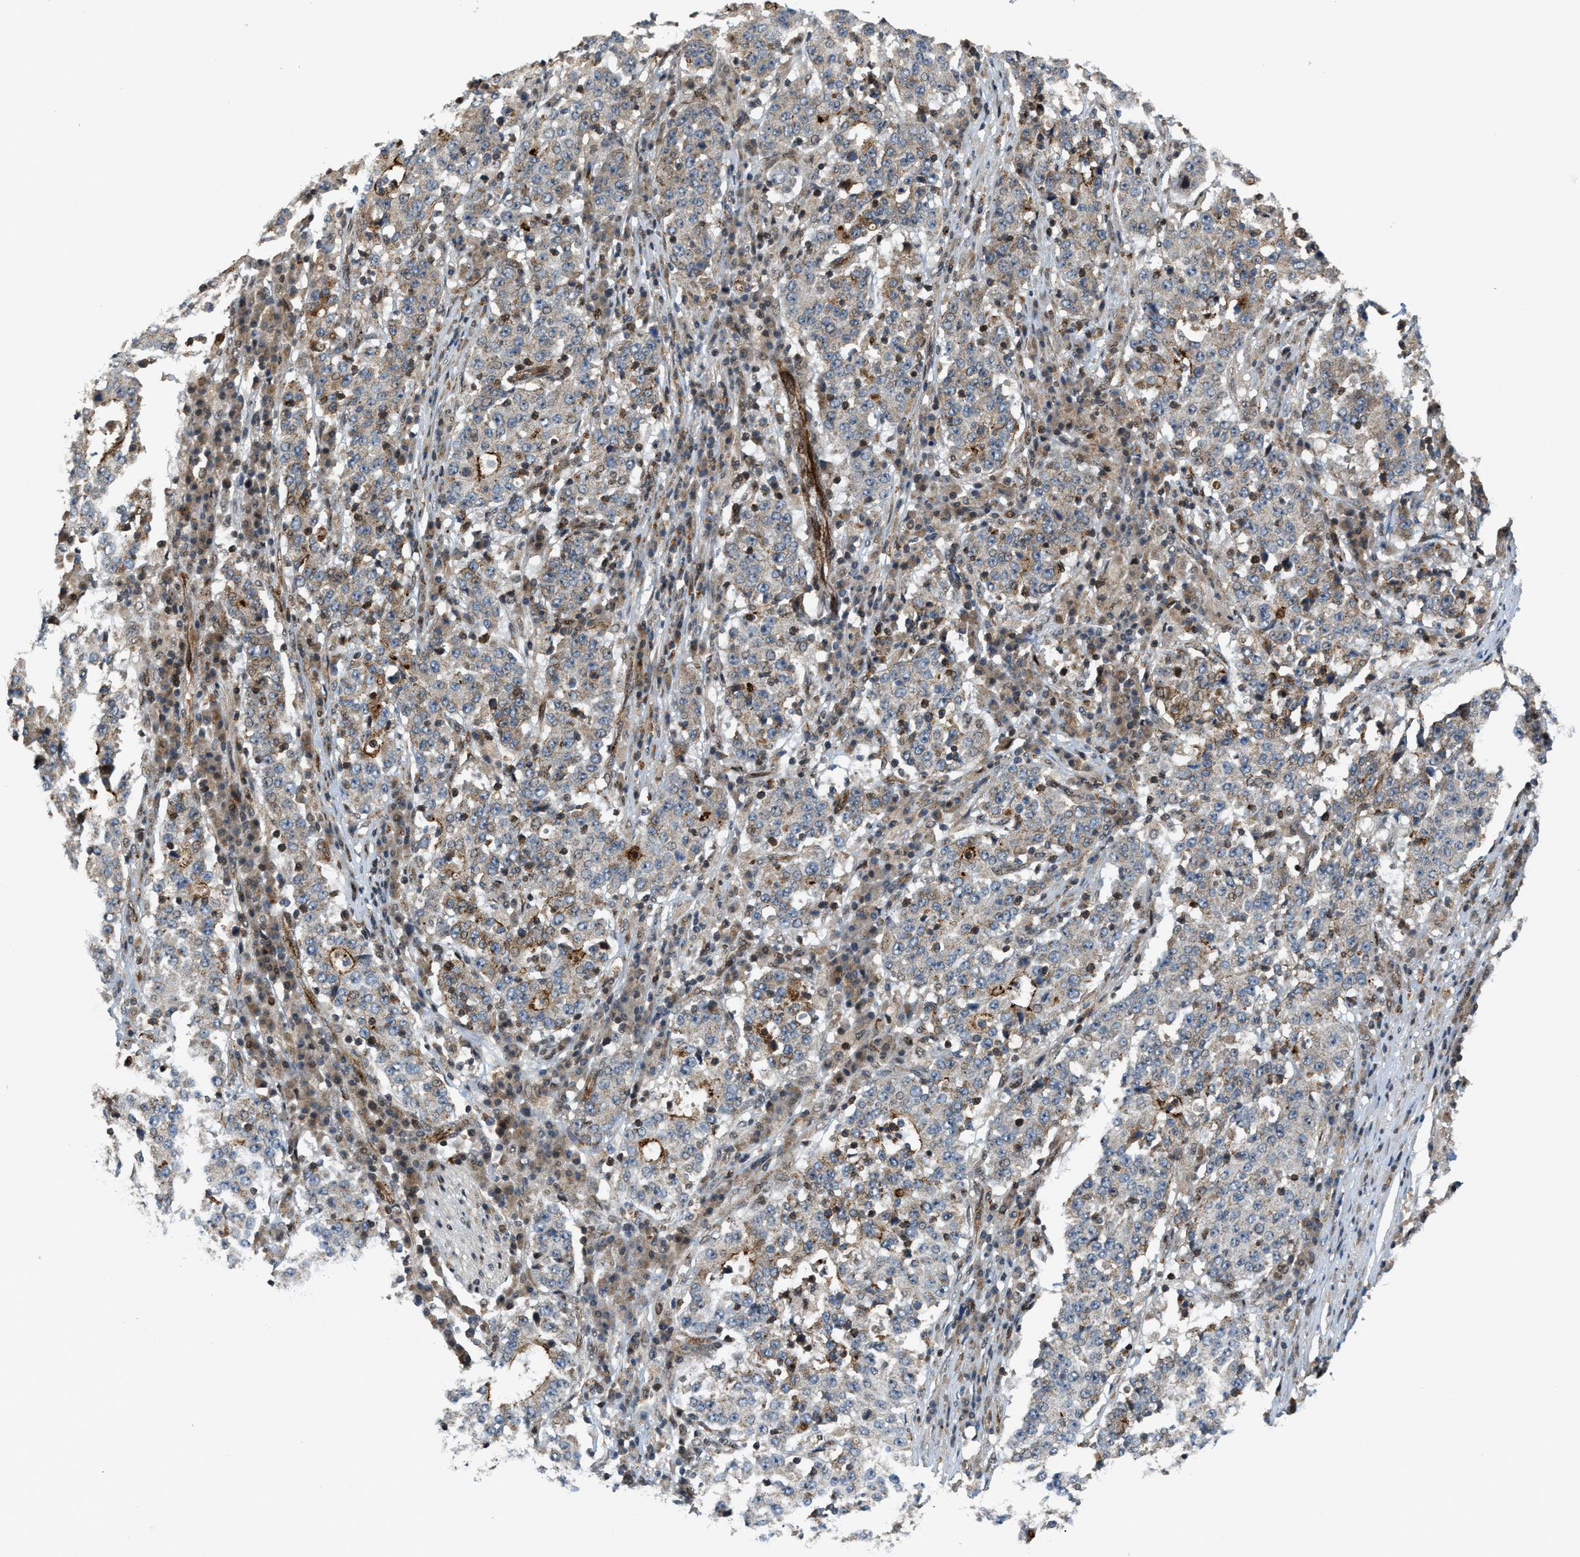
{"staining": {"intensity": "moderate", "quantity": "<25%", "location": "cytoplasmic/membranous"}, "tissue": "stomach cancer", "cell_type": "Tumor cells", "image_type": "cancer", "snomed": [{"axis": "morphology", "description": "Adenocarcinoma, NOS"}, {"axis": "topography", "description": "Stomach"}], "caption": "Immunohistochemistry photomicrograph of neoplastic tissue: adenocarcinoma (stomach) stained using immunohistochemistry demonstrates low levels of moderate protein expression localized specifically in the cytoplasmic/membranous of tumor cells, appearing as a cytoplasmic/membranous brown color.", "gene": "DPF2", "patient": {"sex": "male", "age": 59}}